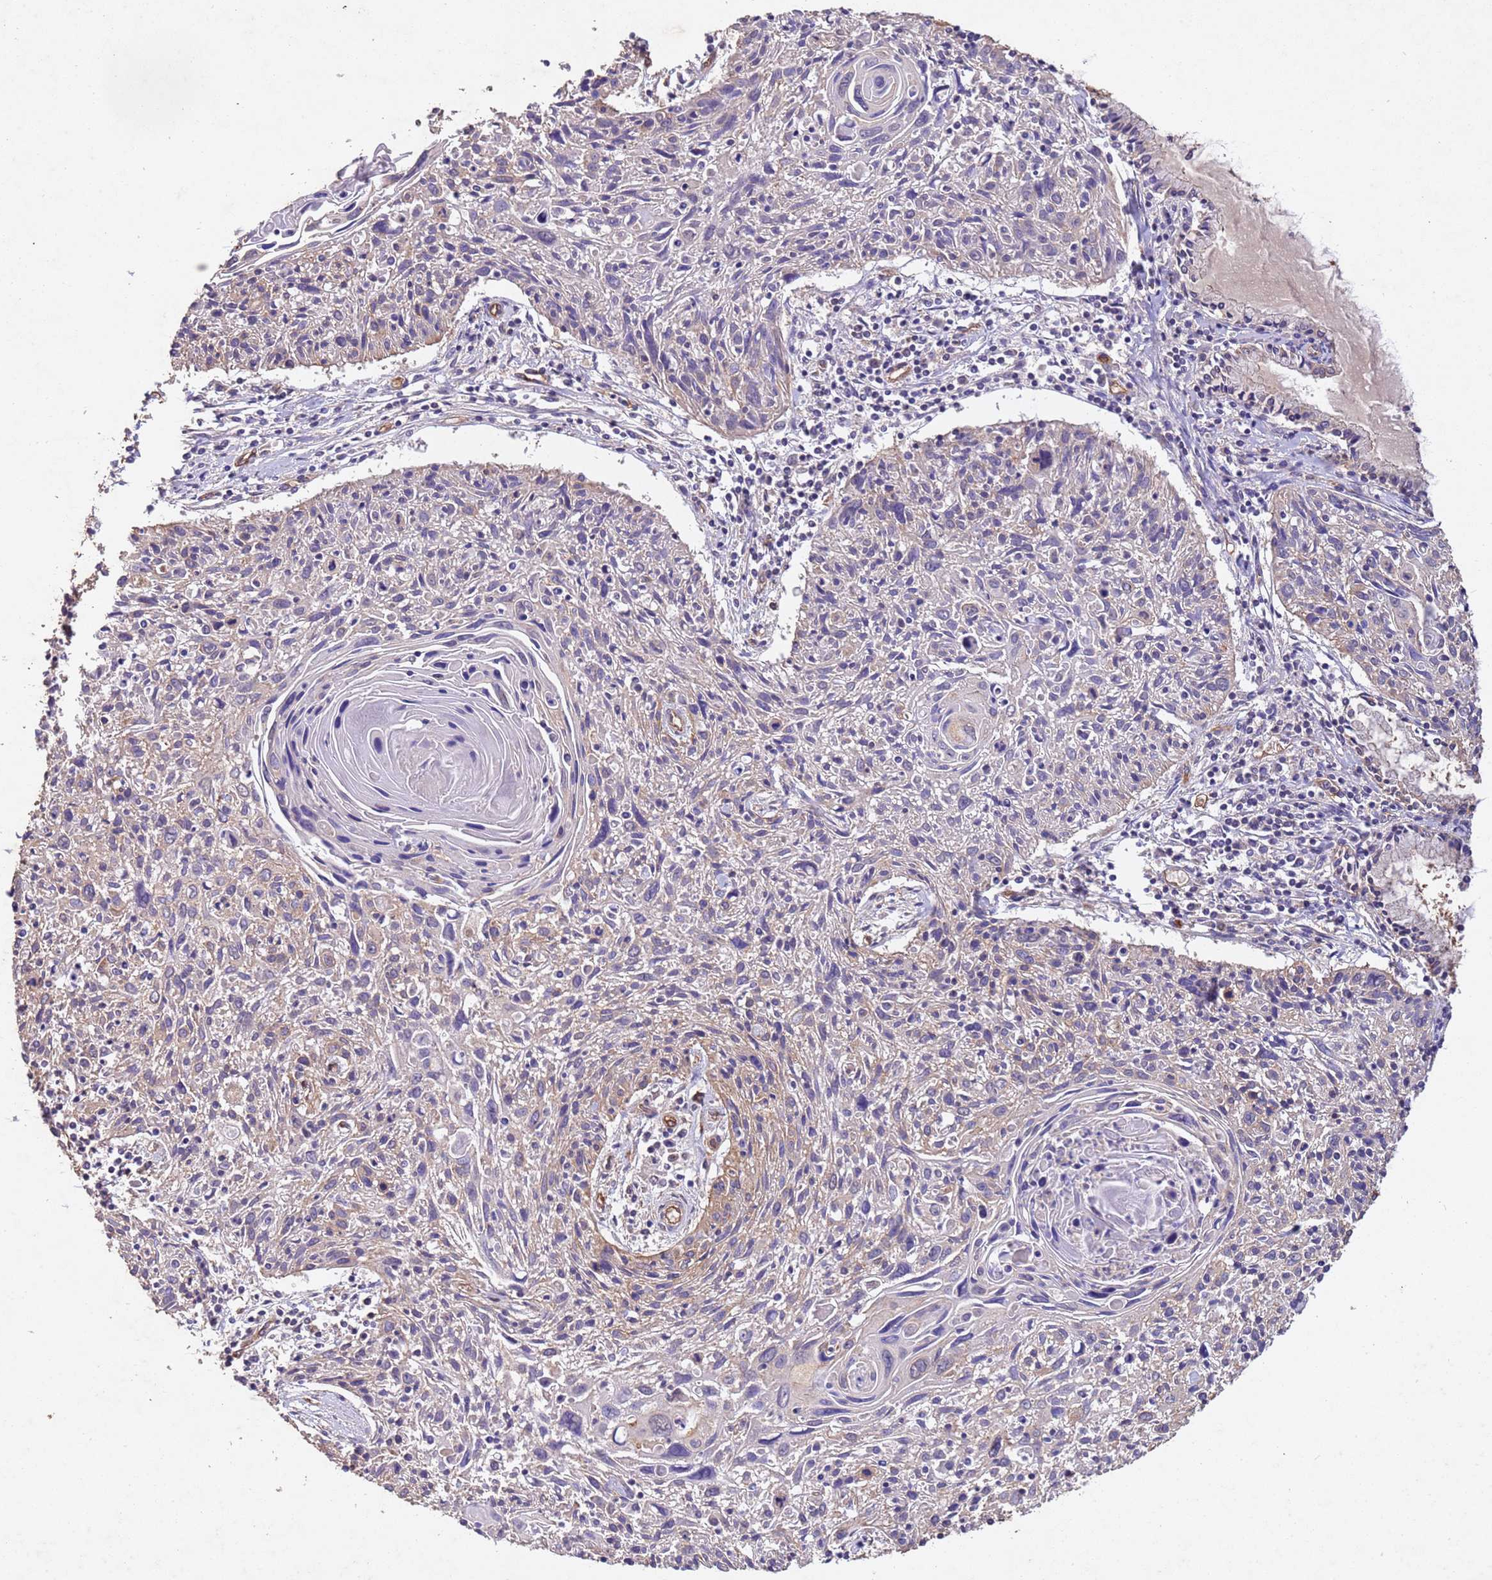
{"staining": {"intensity": "weak", "quantity": "<25%", "location": "cytoplasmic/membranous"}, "tissue": "cervical cancer", "cell_type": "Tumor cells", "image_type": "cancer", "snomed": [{"axis": "morphology", "description": "Squamous cell carcinoma, NOS"}, {"axis": "topography", "description": "Cervix"}], "caption": "Cervical cancer stained for a protein using immunohistochemistry exhibits no expression tumor cells.", "gene": "MTX3", "patient": {"sex": "female", "age": 51}}